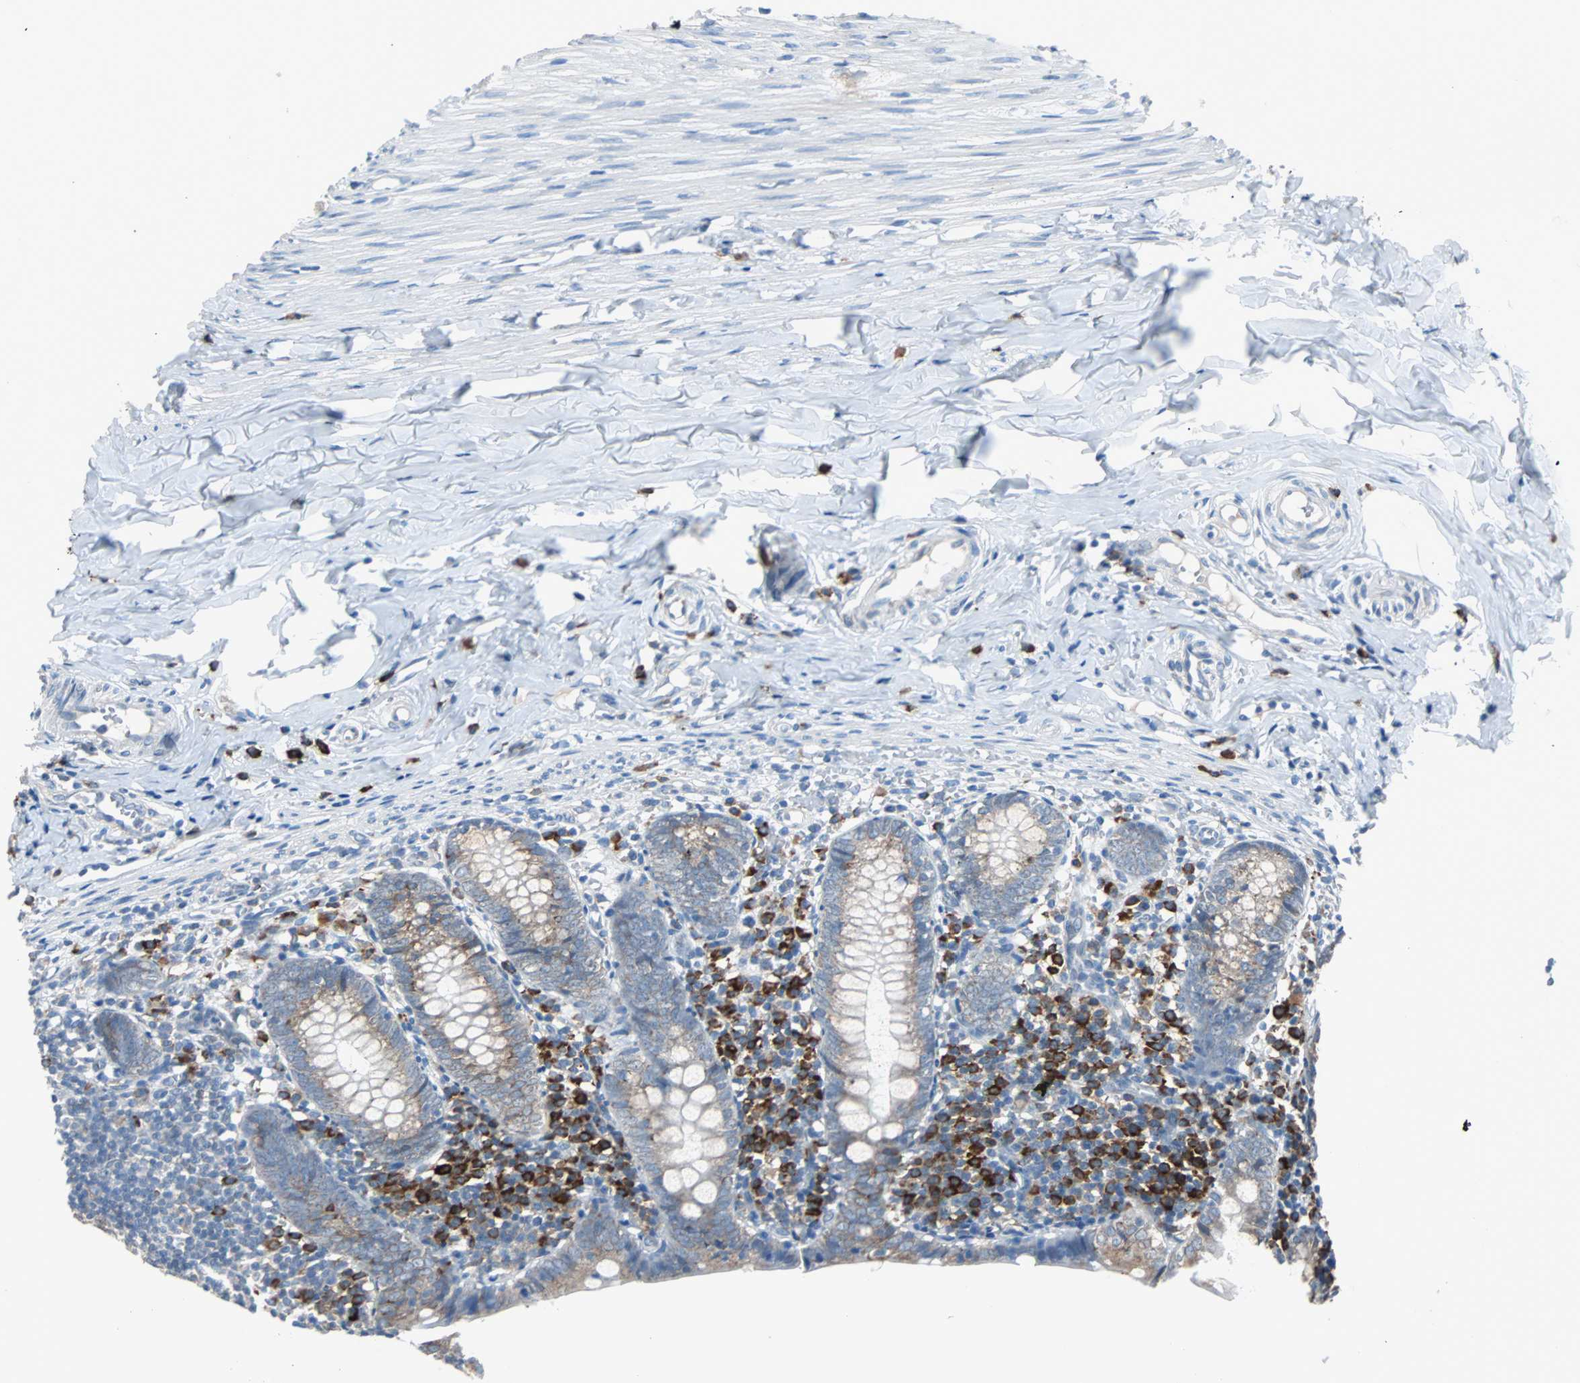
{"staining": {"intensity": "weak", "quantity": "25%-75%", "location": "cytoplasmic/membranous"}, "tissue": "appendix", "cell_type": "Glandular cells", "image_type": "normal", "snomed": [{"axis": "morphology", "description": "Normal tissue, NOS"}, {"axis": "topography", "description": "Appendix"}], "caption": "Unremarkable appendix exhibits weak cytoplasmic/membranous staining in about 25%-75% of glandular cells The staining is performed using DAB brown chromogen to label protein expression. The nuclei are counter-stained blue using hematoxylin..", "gene": "PDIA4", "patient": {"sex": "female", "age": 10}}